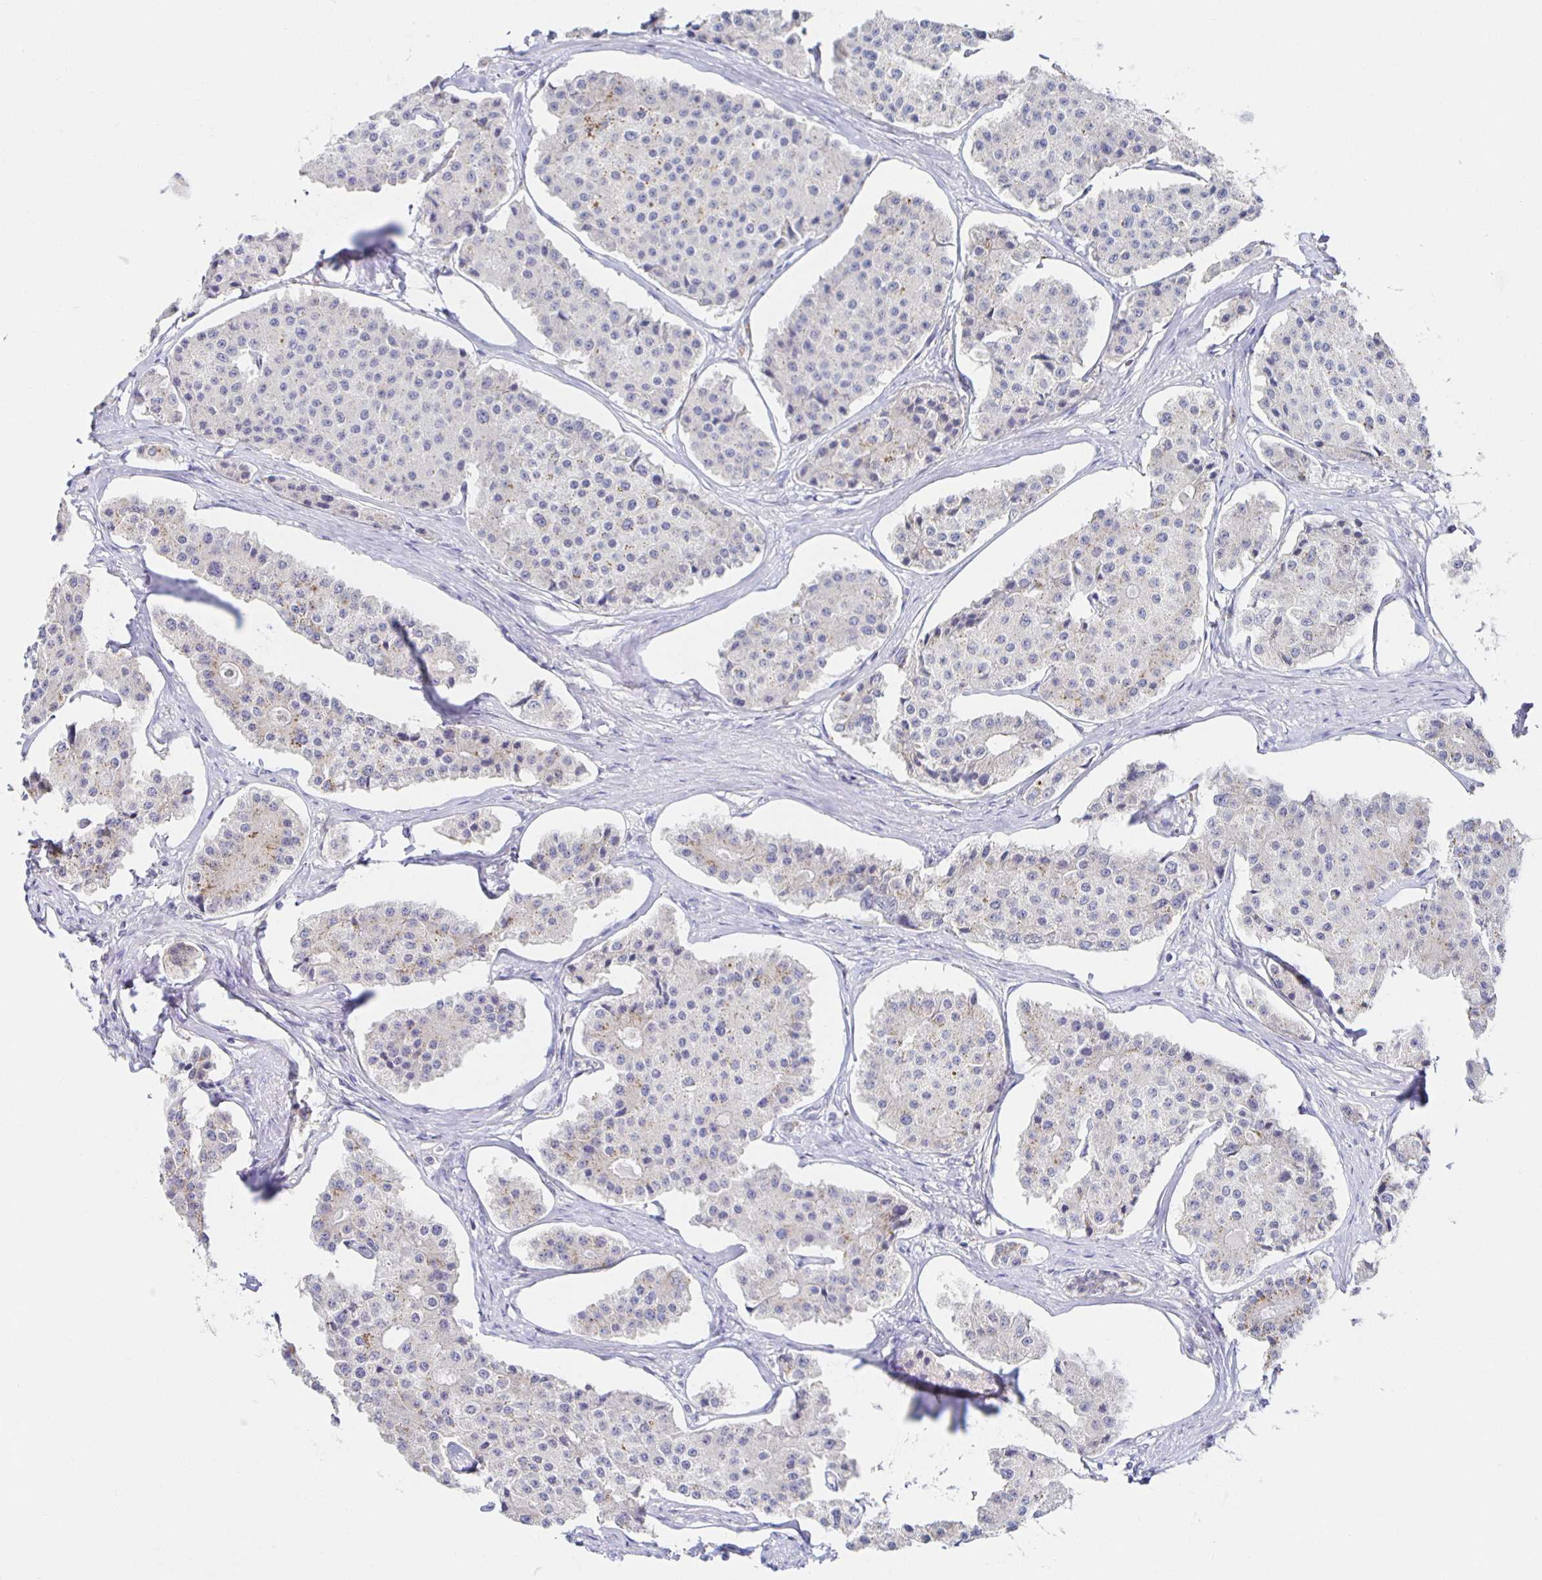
{"staining": {"intensity": "negative", "quantity": "none", "location": "none"}, "tissue": "carcinoid", "cell_type": "Tumor cells", "image_type": "cancer", "snomed": [{"axis": "morphology", "description": "Carcinoid, malignant, NOS"}, {"axis": "topography", "description": "Small intestine"}], "caption": "Immunohistochemistry (IHC) photomicrograph of neoplastic tissue: human malignant carcinoid stained with DAB (3,3'-diaminobenzidine) exhibits no significant protein positivity in tumor cells.", "gene": "BAD", "patient": {"sex": "female", "age": 65}}